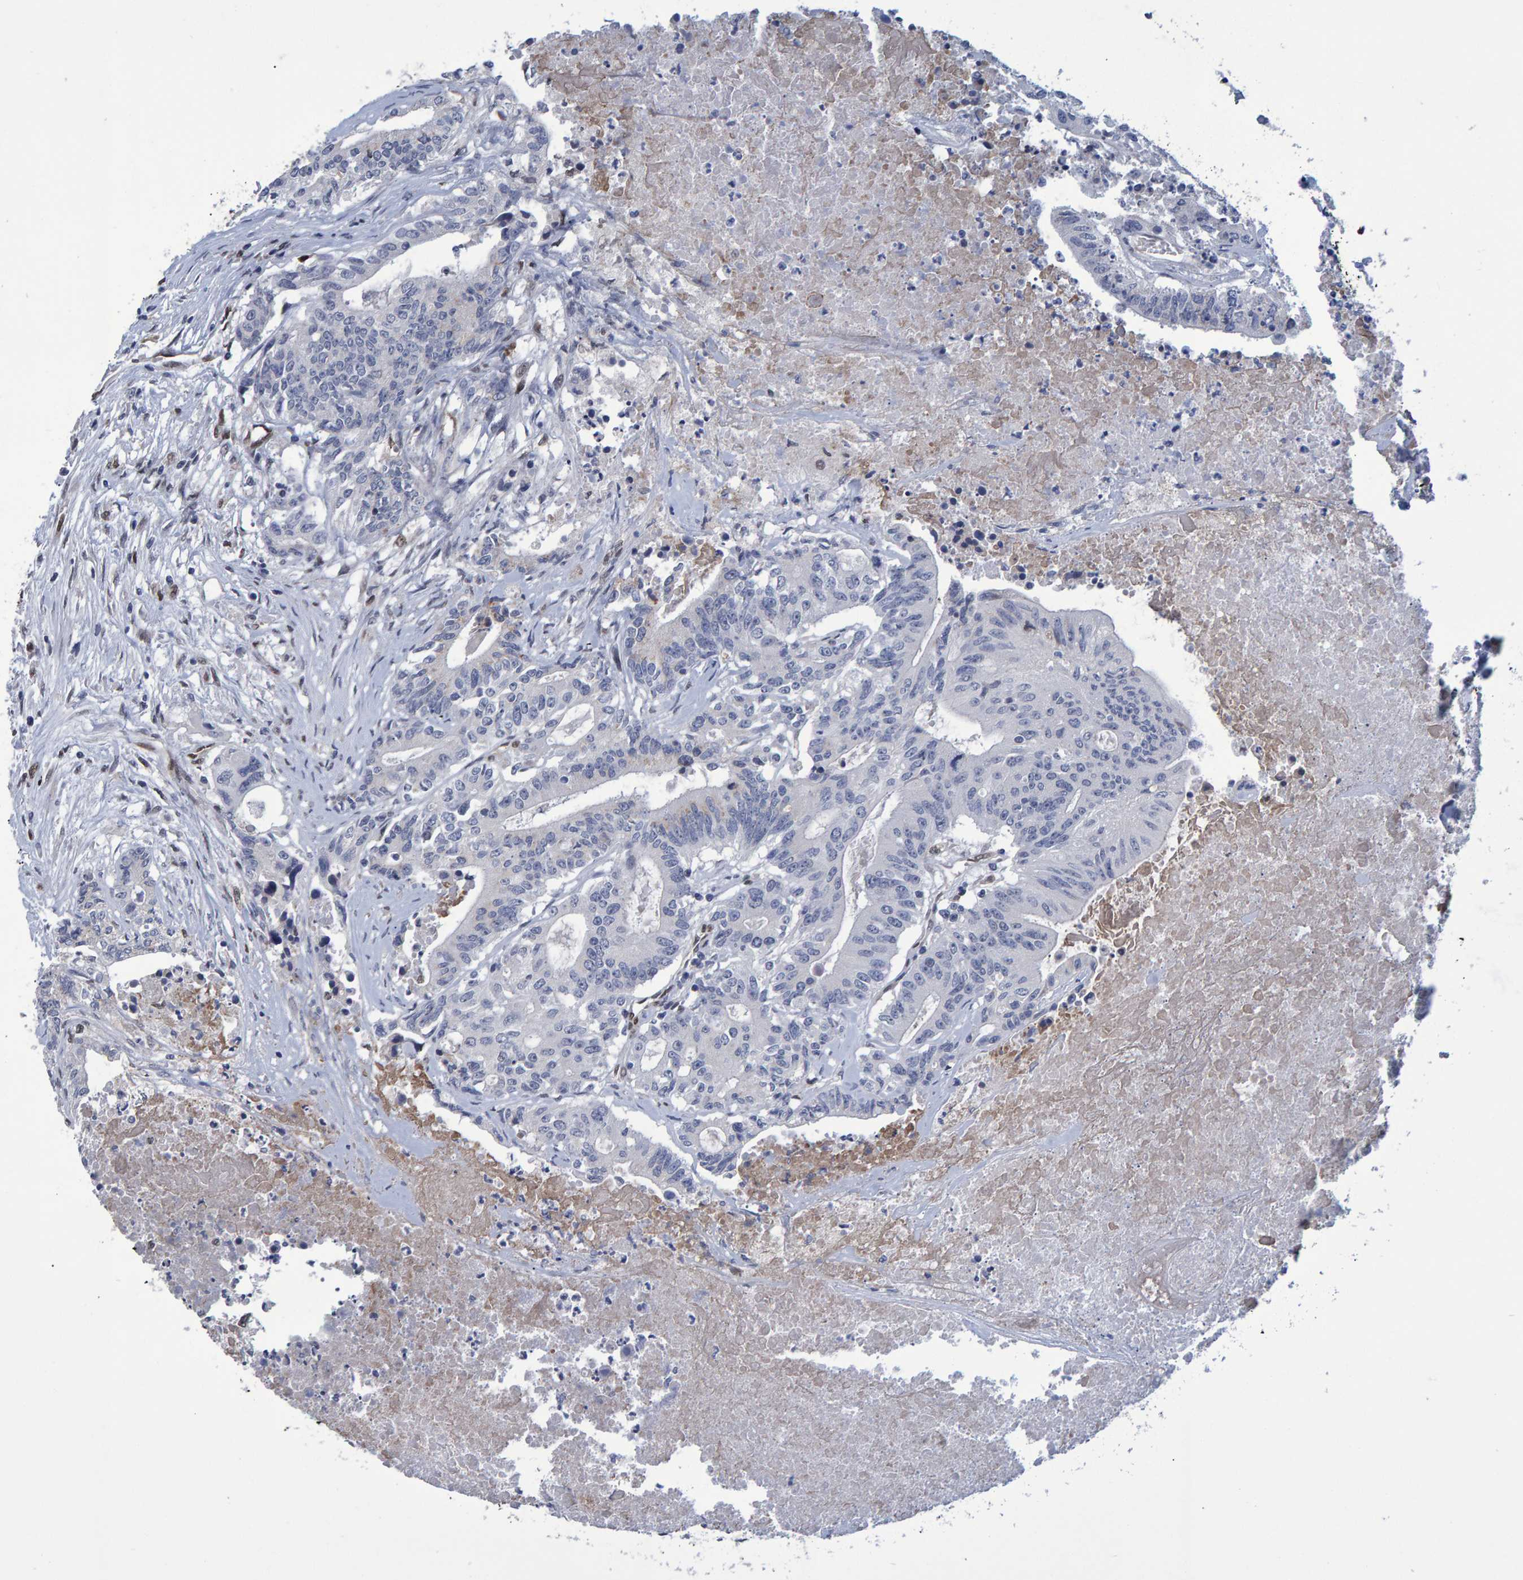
{"staining": {"intensity": "negative", "quantity": "none", "location": "none"}, "tissue": "colorectal cancer", "cell_type": "Tumor cells", "image_type": "cancer", "snomed": [{"axis": "morphology", "description": "Adenocarcinoma, NOS"}, {"axis": "topography", "description": "Colon"}], "caption": "Immunohistochemistry of colorectal adenocarcinoma displays no positivity in tumor cells. Nuclei are stained in blue.", "gene": "QKI", "patient": {"sex": "female", "age": 77}}